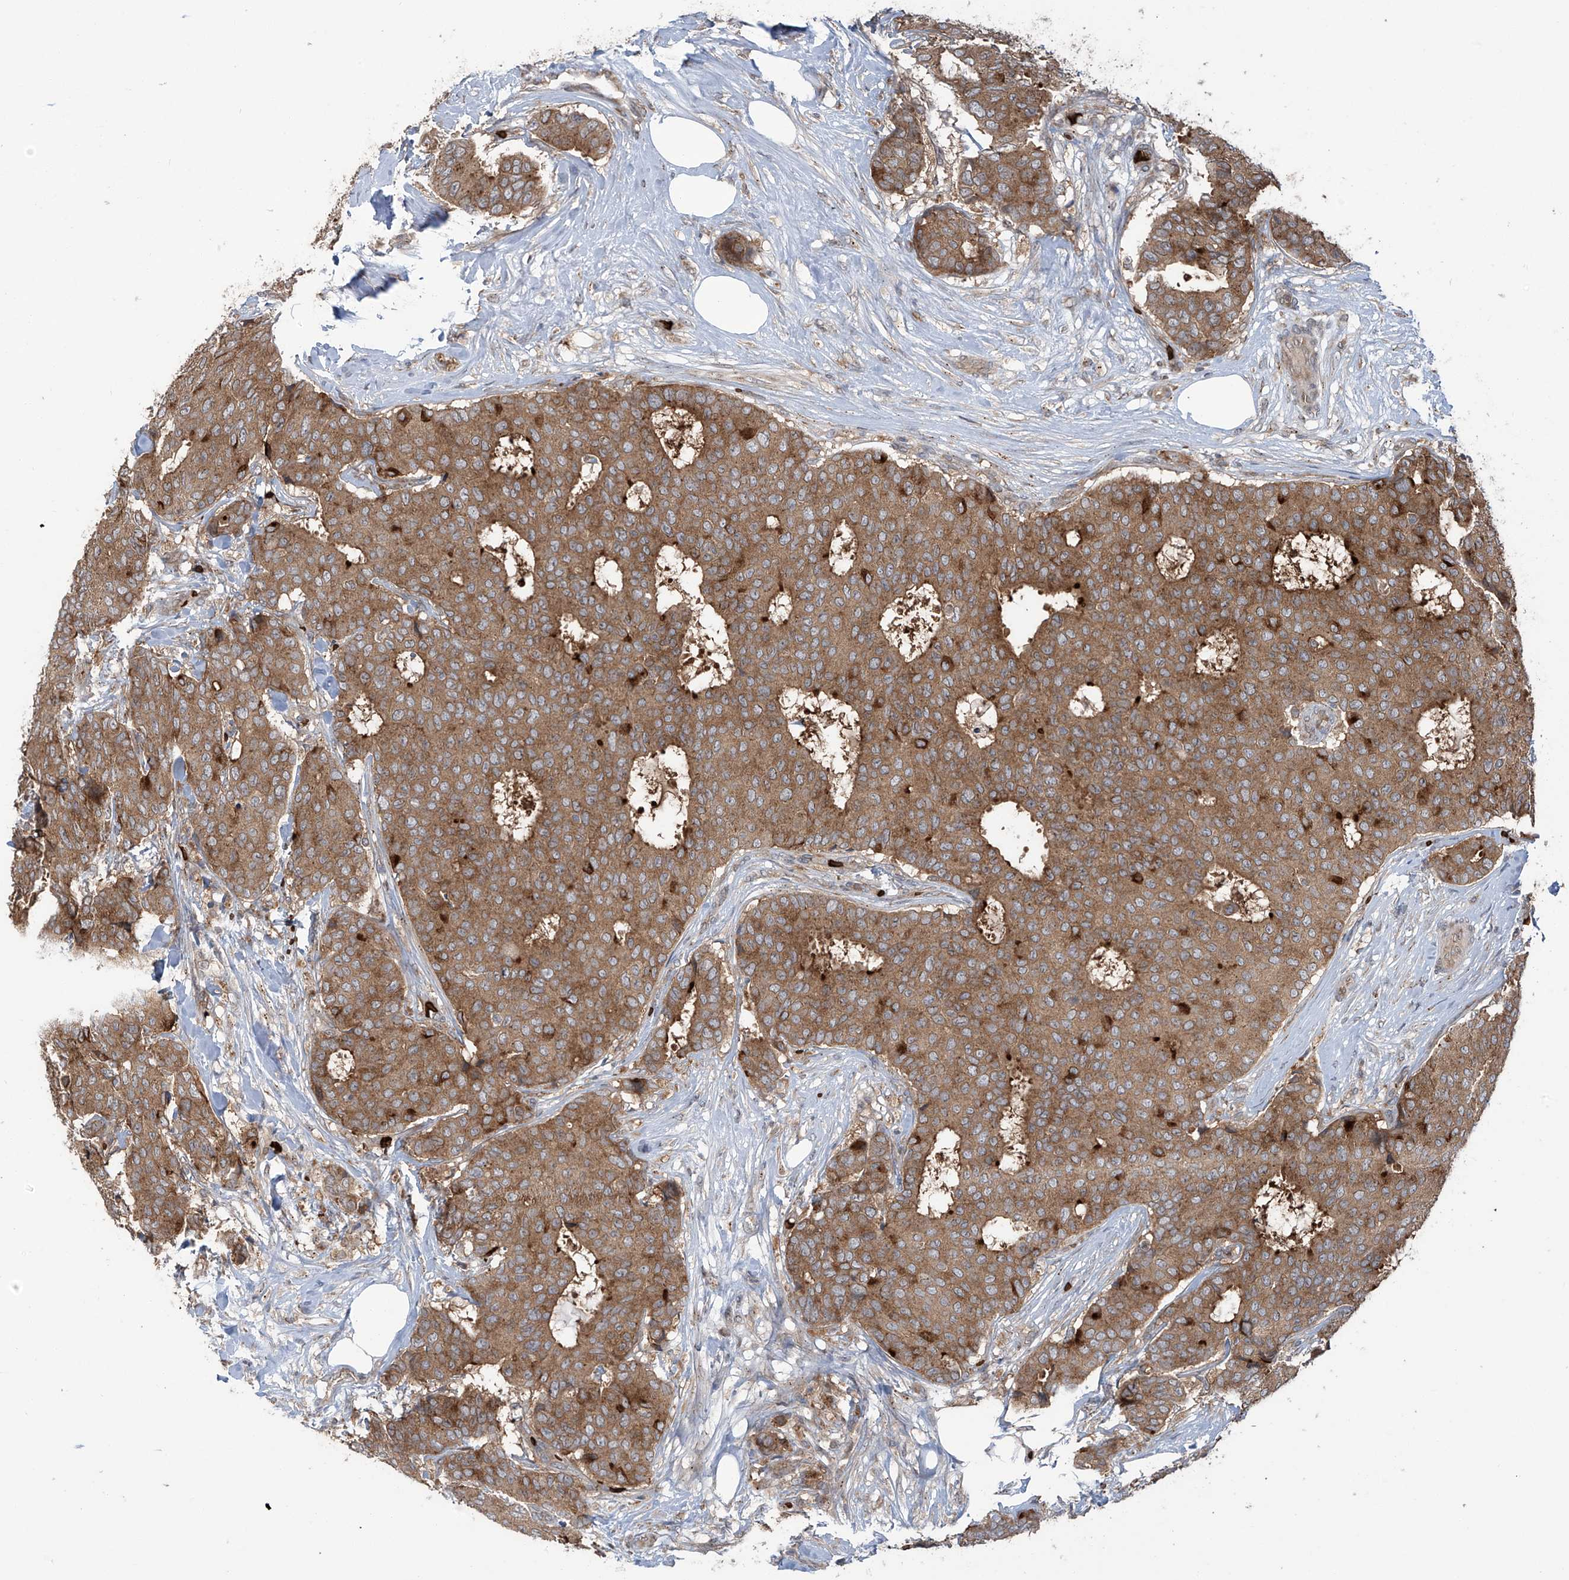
{"staining": {"intensity": "moderate", "quantity": ">75%", "location": "cytoplasmic/membranous"}, "tissue": "breast cancer", "cell_type": "Tumor cells", "image_type": "cancer", "snomed": [{"axis": "morphology", "description": "Duct carcinoma"}, {"axis": "topography", "description": "Breast"}], "caption": "Breast invasive ductal carcinoma stained with a protein marker exhibits moderate staining in tumor cells.", "gene": "ZDHHC9", "patient": {"sex": "female", "age": 75}}